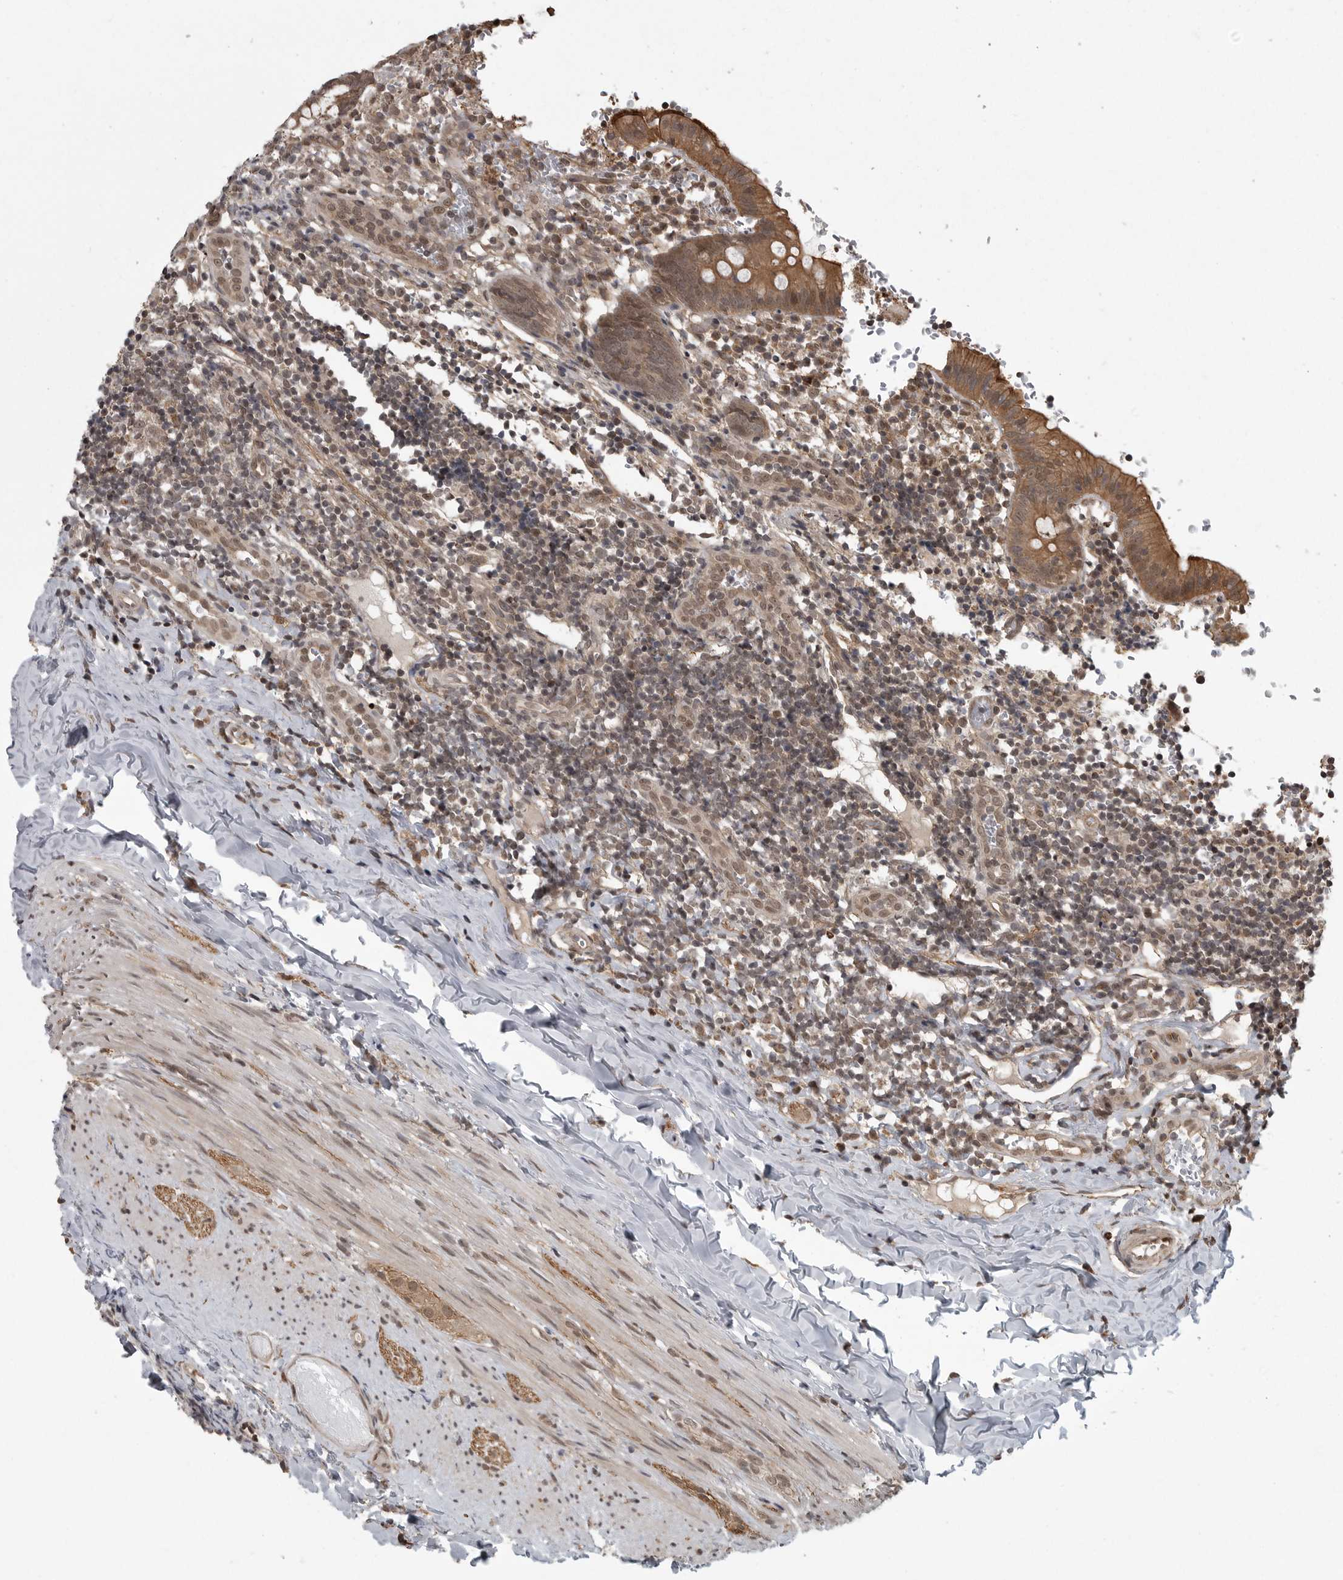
{"staining": {"intensity": "moderate", "quantity": ">75%", "location": "cytoplasmic/membranous"}, "tissue": "appendix", "cell_type": "Glandular cells", "image_type": "normal", "snomed": [{"axis": "morphology", "description": "Normal tissue, NOS"}, {"axis": "topography", "description": "Appendix"}], "caption": "Protein expression analysis of normal appendix demonstrates moderate cytoplasmic/membranous staining in about >75% of glandular cells.", "gene": "DNAJC8", "patient": {"sex": "male", "age": 8}}